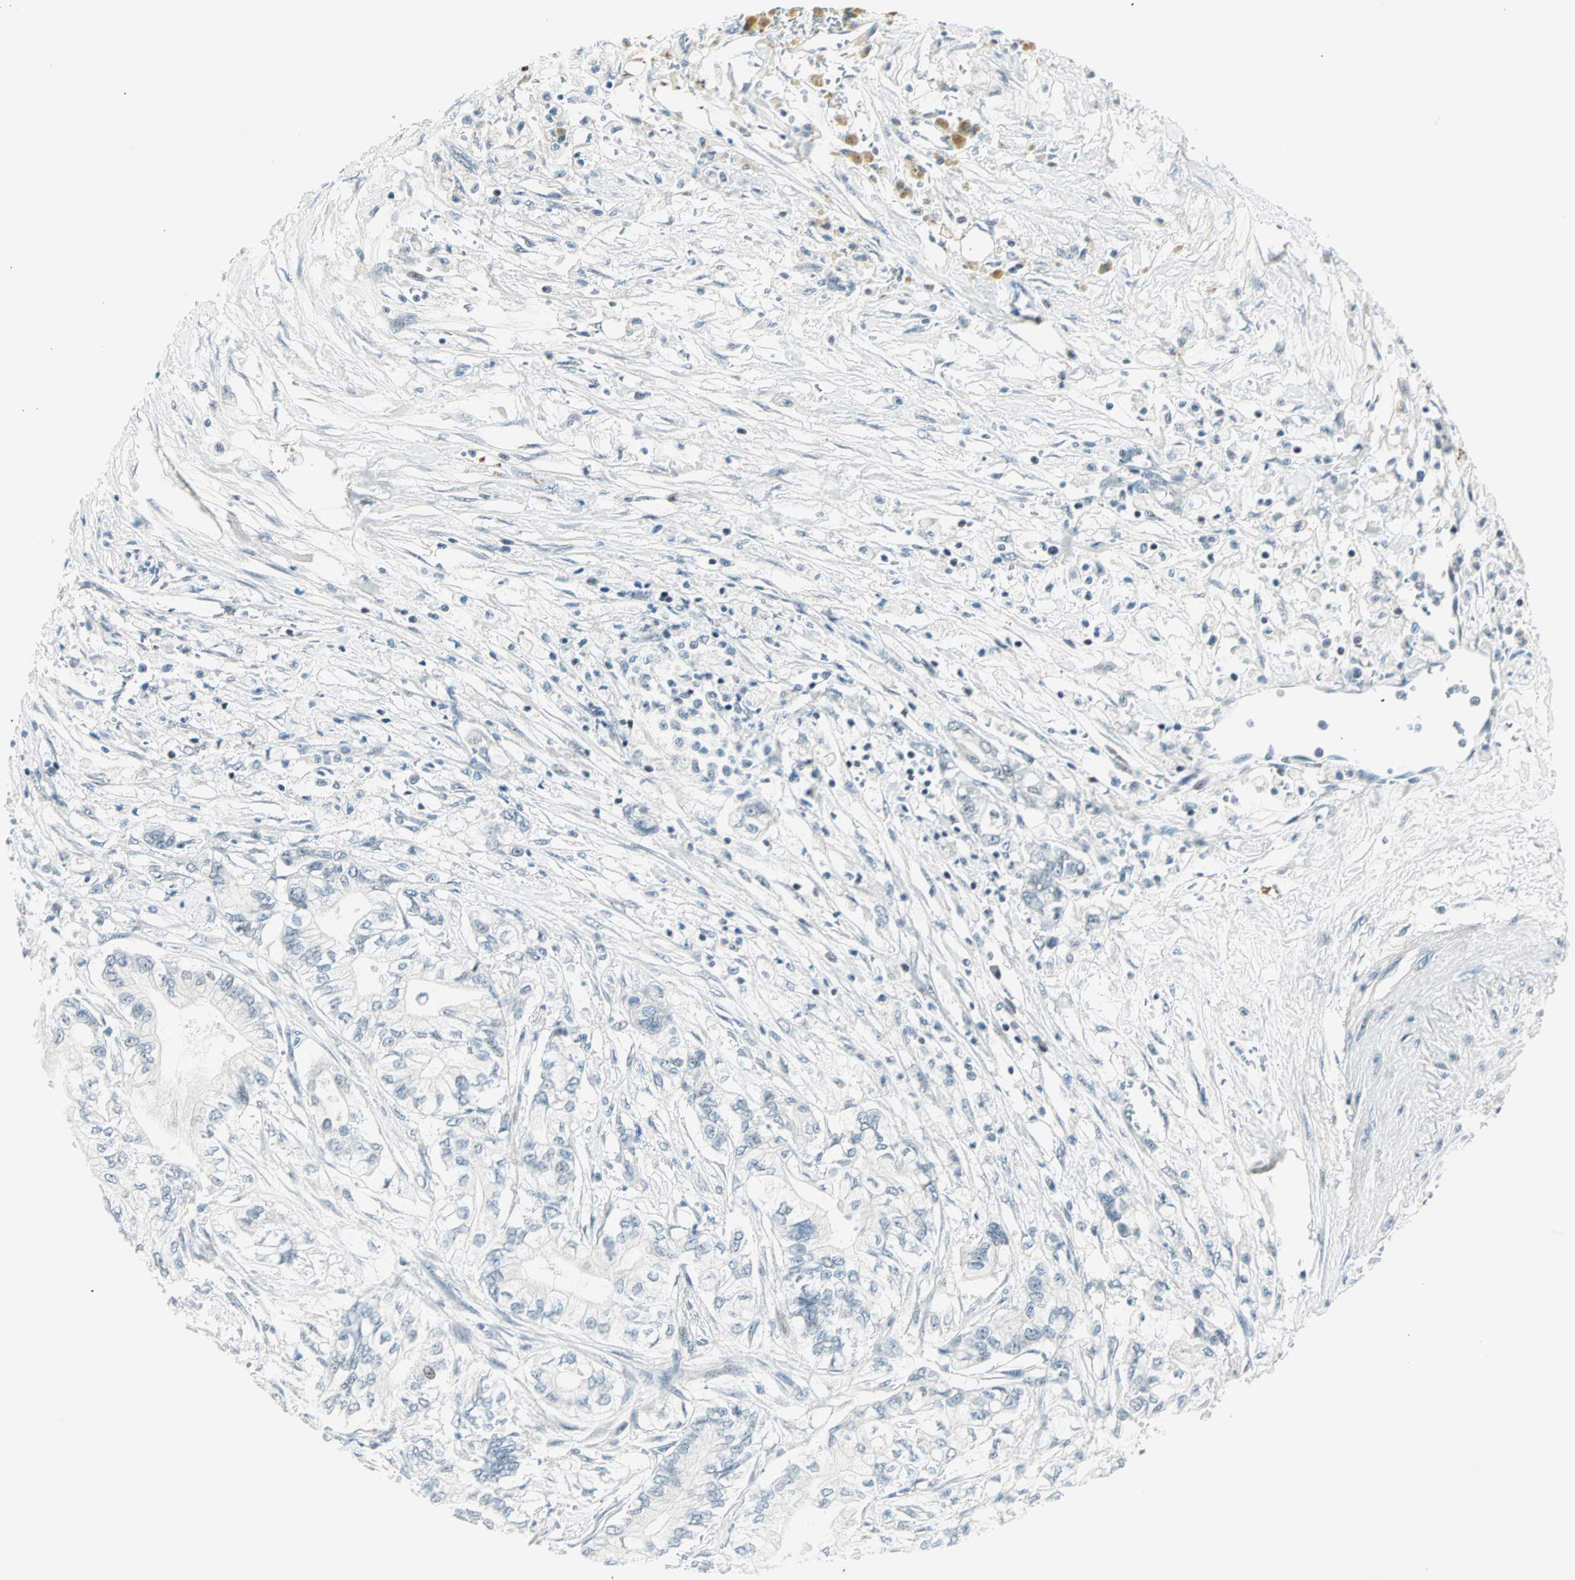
{"staining": {"intensity": "negative", "quantity": "none", "location": "none"}, "tissue": "pancreatic cancer", "cell_type": "Tumor cells", "image_type": "cancer", "snomed": [{"axis": "morphology", "description": "Adenocarcinoma, NOS"}, {"axis": "topography", "description": "Pancreas"}], "caption": "Immunohistochemical staining of human pancreatic adenocarcinoma shows no significant staining in tumor cells. (DAB (3,3'-diaminobenzidine) IHC with hematoxylin counter stain).", "gene": "SIN3A", "patient": {"sex": "male", "age": 70}}